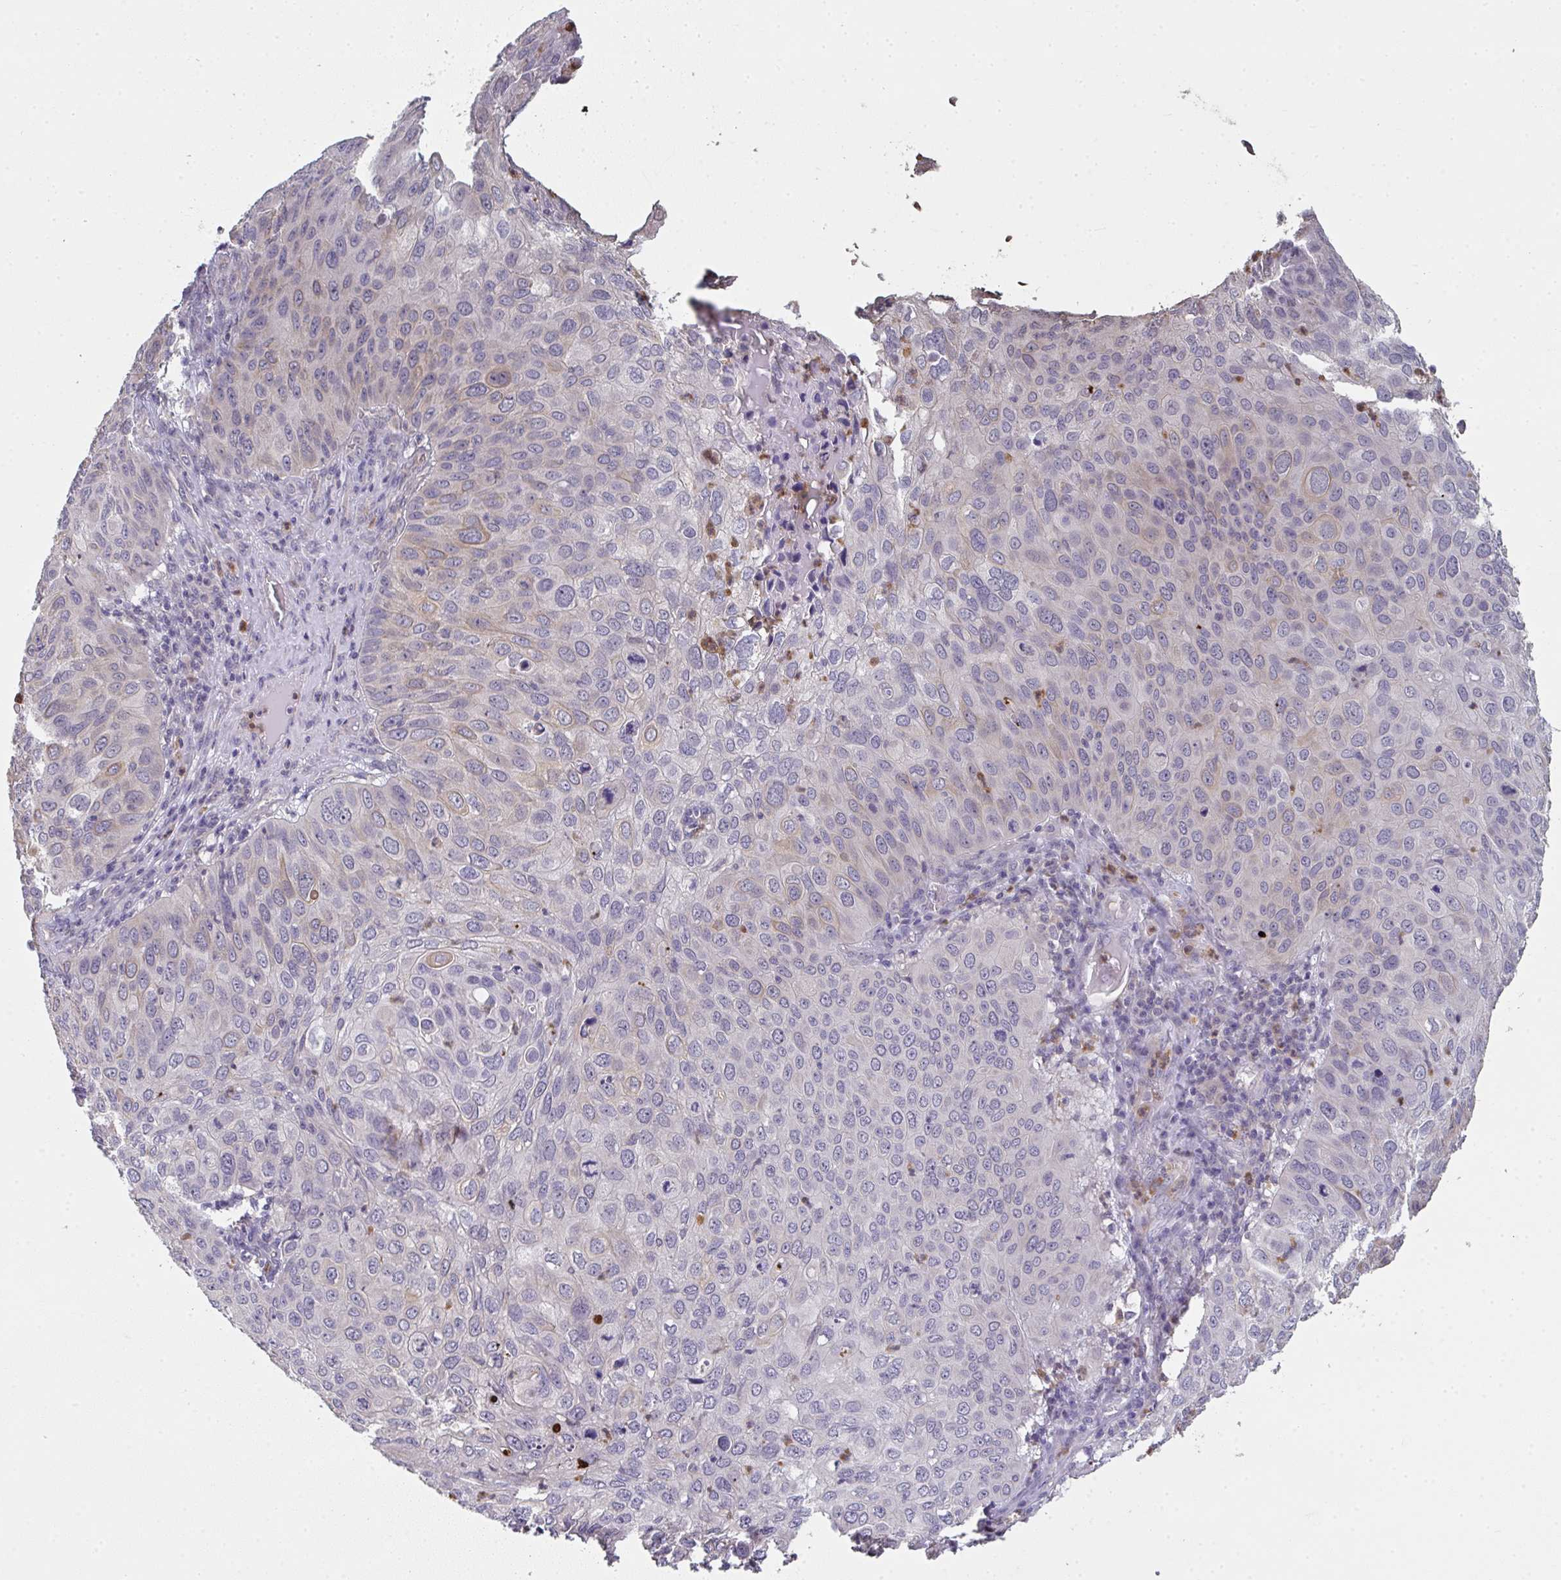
{"staining": {"intensity": "weak", "quantity": "<25%", "location": "cytoplasmic/membranous"}, "tissue": "skin cancer", "cell_type": "Tumor cells", "image_type": "cancer", "snomed": [{"axis": "morphology", "description": "Squamous cell carcinoma, NOS"}, {"axis": "topography", "description": "Skin"}], "caption": "Immunohistochemistry micrograph of human skin cancer (squamous cell carcinoma) stained for a protein (brown), which shows no staining in tumor cells. The staining is performed using DAB (3,3'-diaminobenzidine) brown chromogen with nuclei counter-stained in using hematoxylin.", "gene": "RIOK1", "patient": {"sex": "male", "age": 87}}